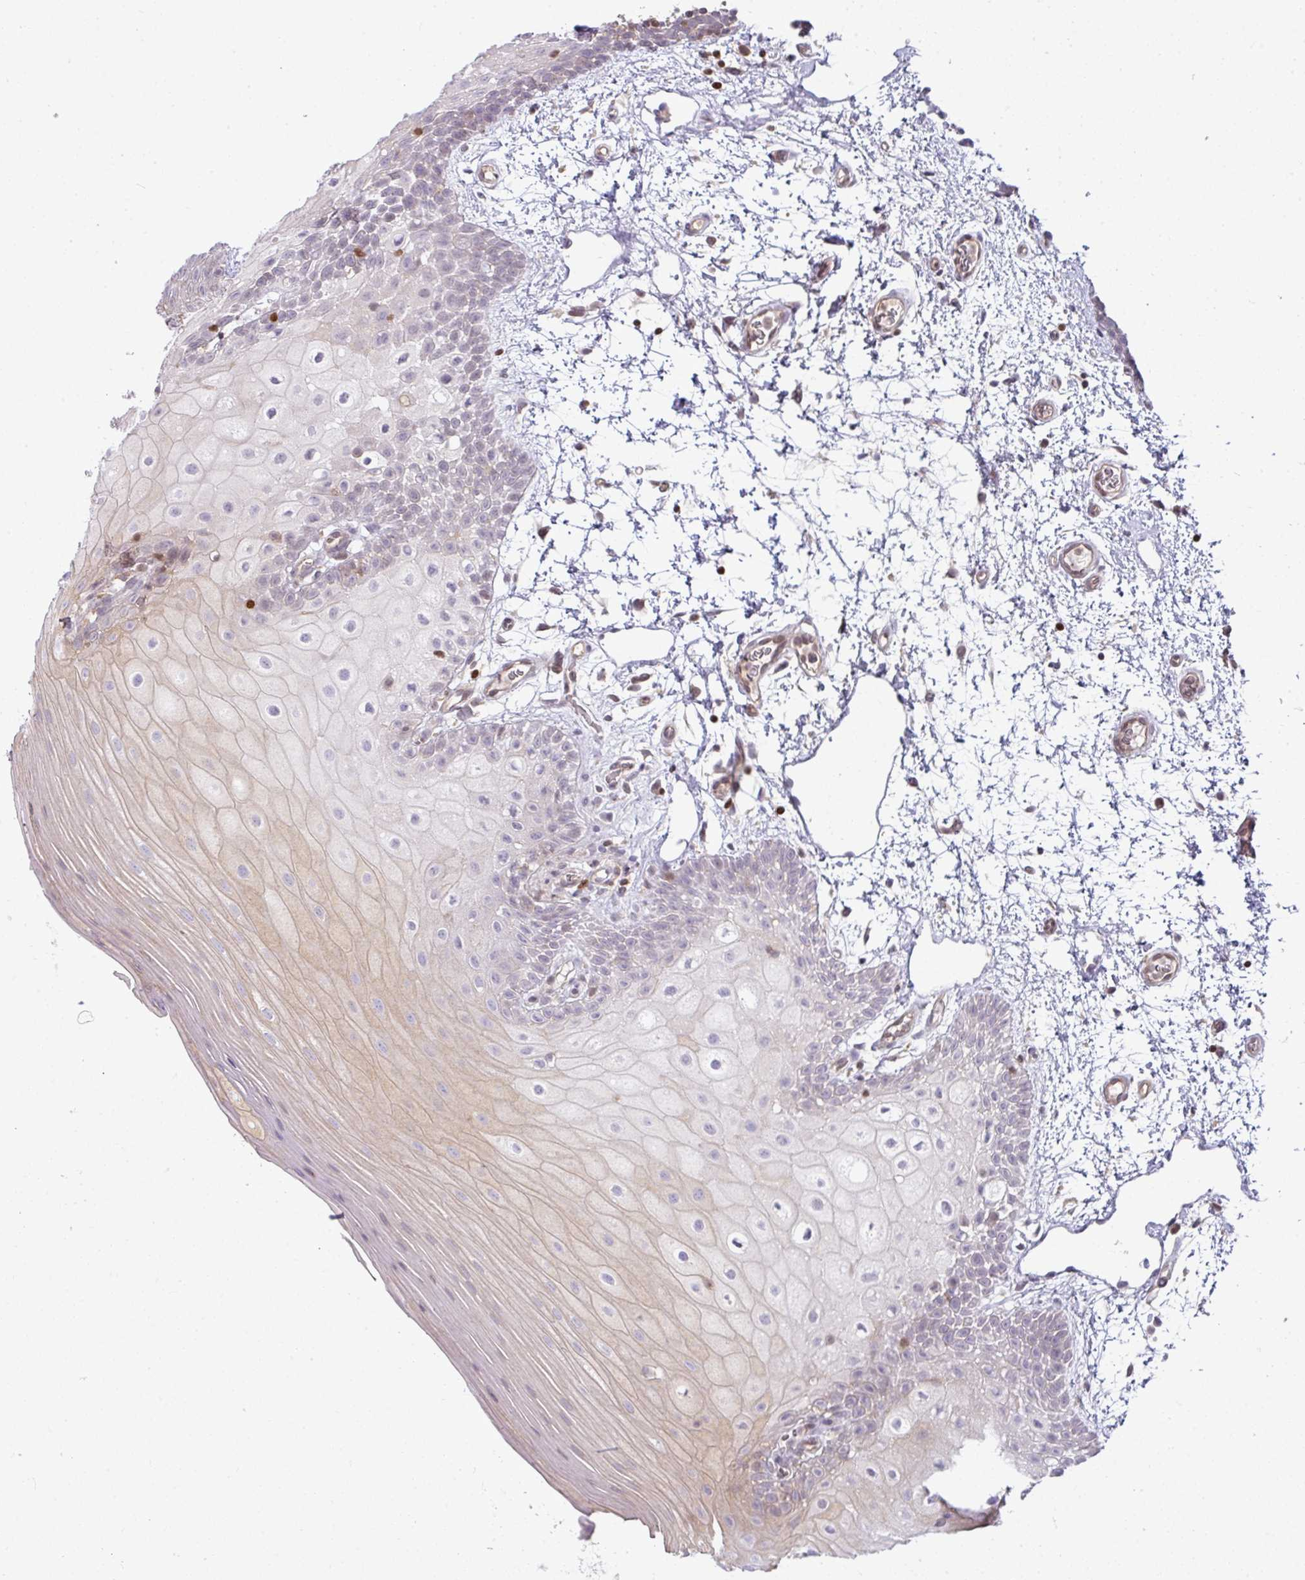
{"staining": {"intensity": "moderate", "quantity": "<25%", "location": "cytoplasmic/membranous"}, "tissue": "oral mucosa", "cell_type": "Squamous epithelial cells", "image_type": "normal", "snomed": [{"axis": "morphology", "description": "Normal tissue, NOS"}, {"axis": "morphology", "description": "Squamous cell carcinoma, NOS"}, {"axis": "topography", "description": "Oral tissue"}, {"axis": "topography", "description": "Tounge, NOS"}, {"axis": "topography", "description": "Head-Neck"}], "caption": "Immunohistochemical staining of normal oral mucosa demonstrates low levels of moderate cytoplasmic/membranous expression in about <25% of squamous epithelial cells. (DAB (3,3'-diaminobenzidine) IHC, brown staining for protein, blue staining for nuclei).", "gene": "STAT5A", "patient": {"sex": "male", "age": 76}}